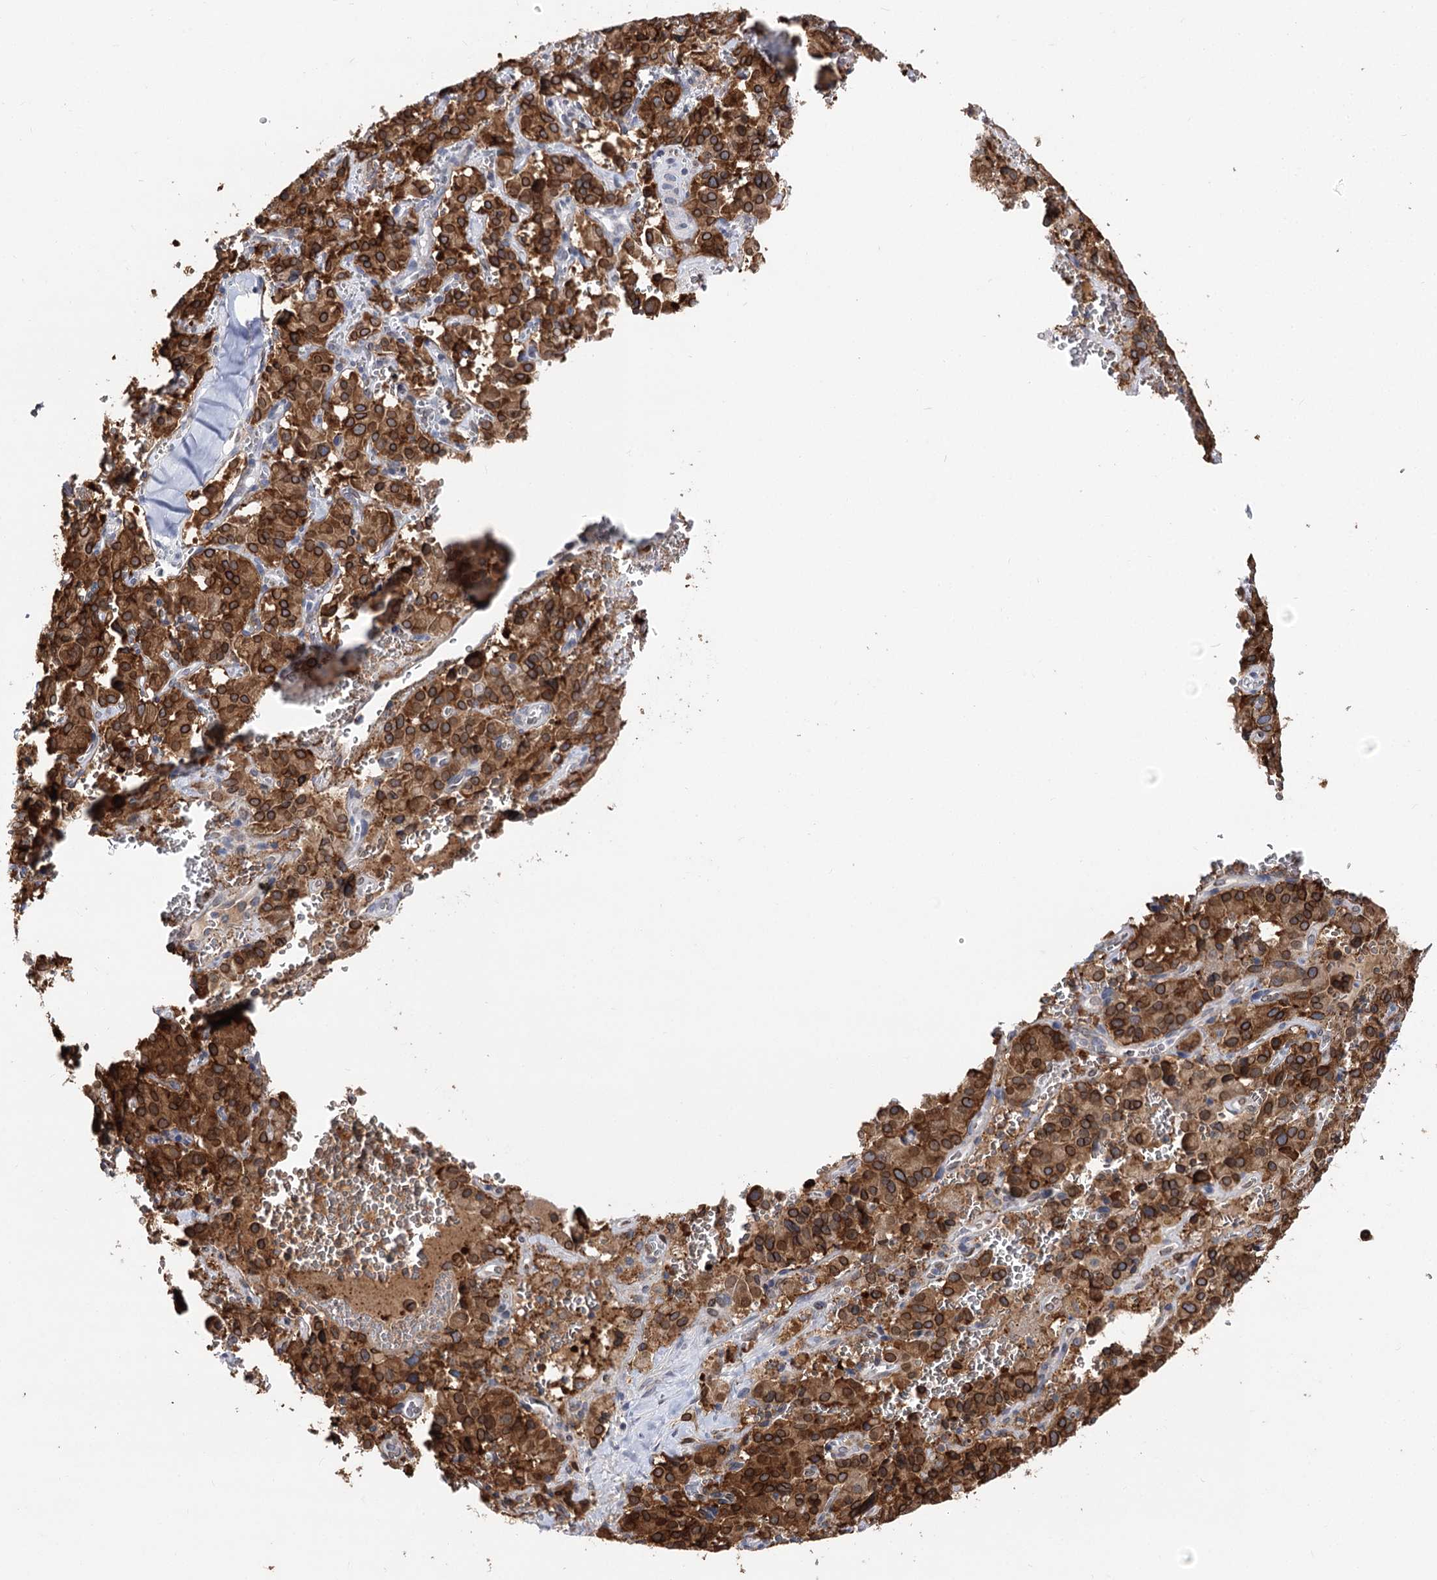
{"staining": {"intensity": "strong", "quantity": ">75%", "location": "cytoplasmic/membranous,nuclear"}, "tissue": "pancreatic cancer", "cell_type": "Tumor cells", "image_type": "cancer", "snomed": [{"axis": "morphology", "description": "Adenocarcinoma, NOS"}, {"axis": "topography", "description": "Pancreas"}], "caption": "A high-resolution image shows IHC staining of pancreatic cancer (adenocarcinoma), which demonstrates strong cytoplasmic/membranous and nuclear staining in approximately >75% of tumor cells.", "gene": "TMEM201", "patient": {"sex": "male", "age": 65}}